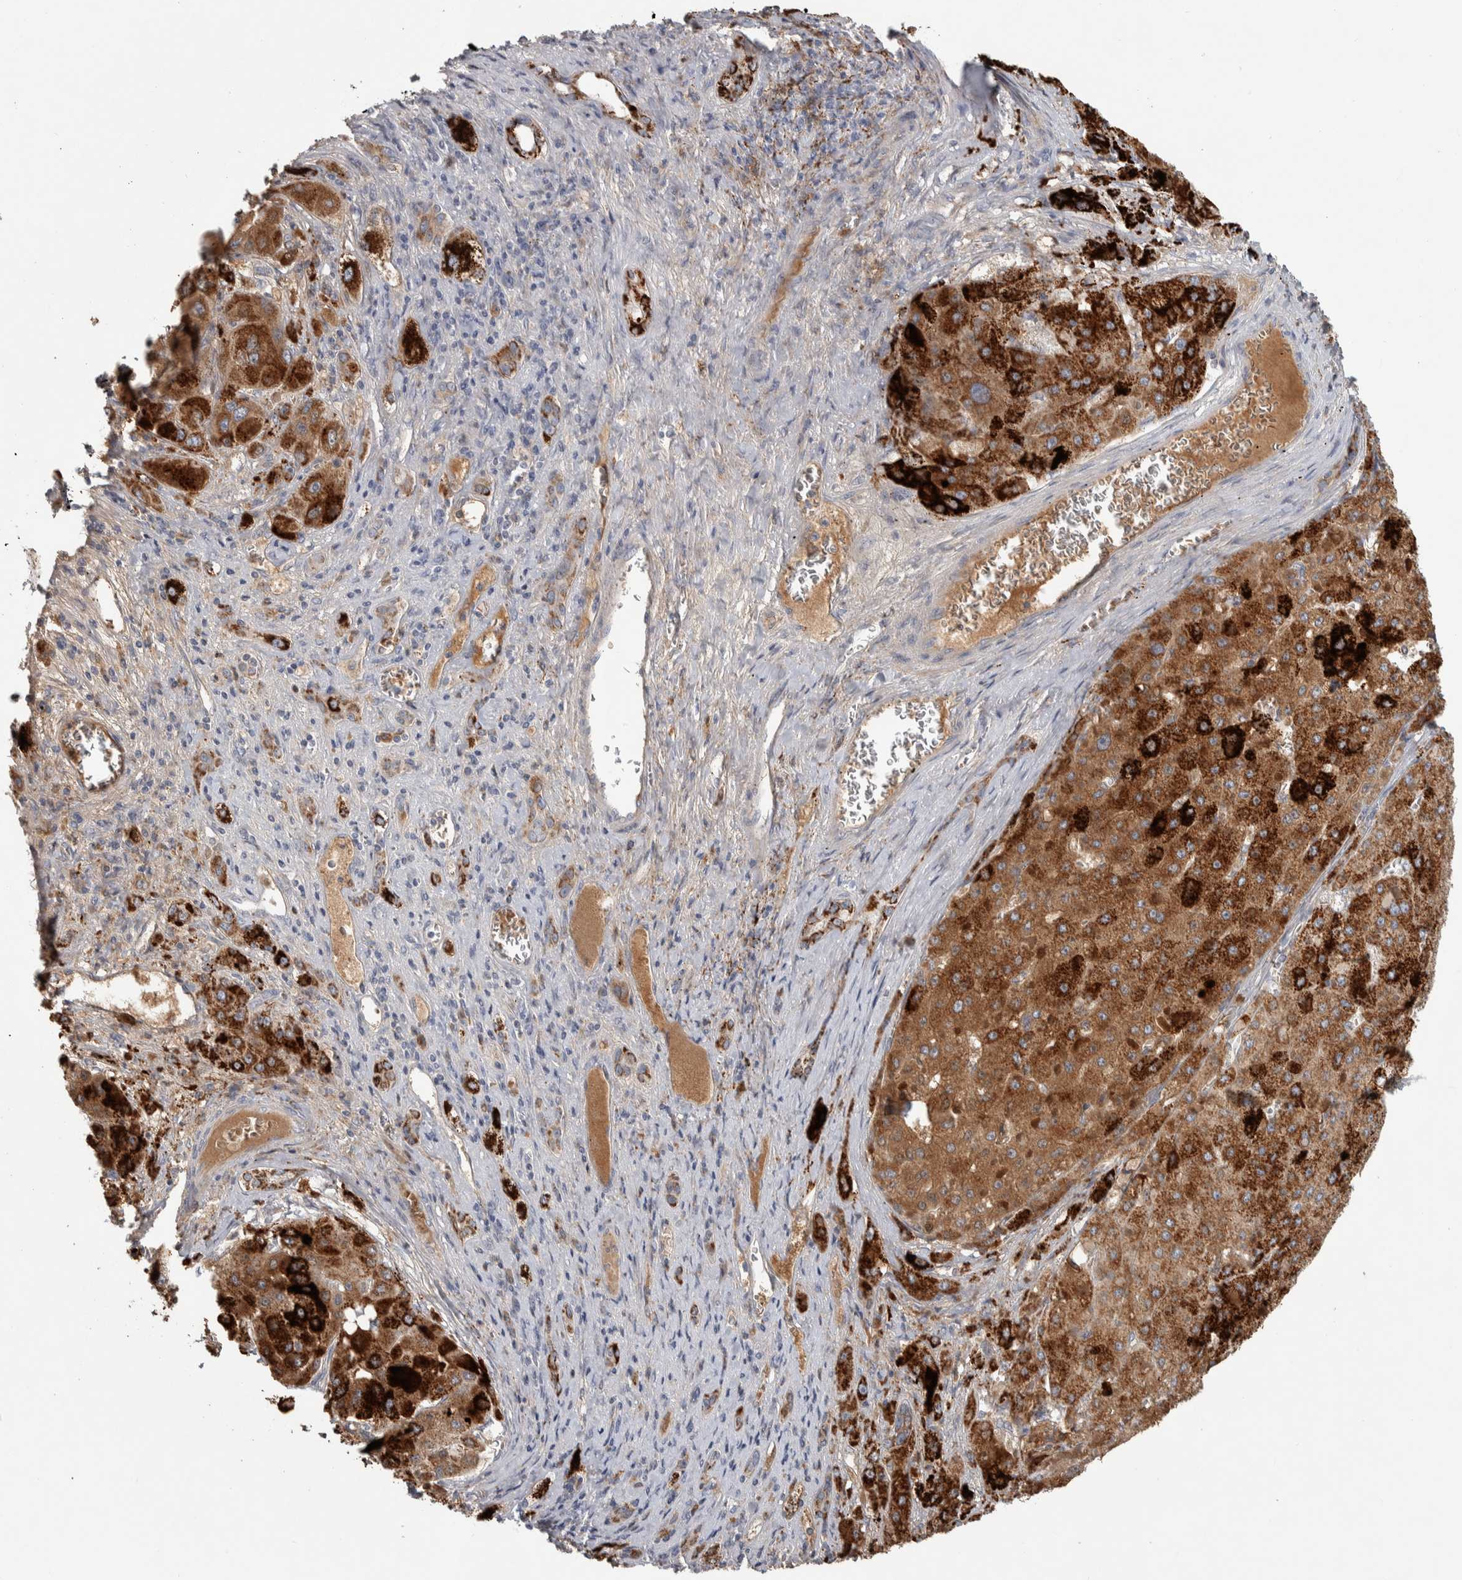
{"staining": {"intensity": "strong", "quantity": ">75%", "location": "cytoplasmic/membranous"}, "tissue": "liver cancer", "cell_type": "Tumor cells", "image_type": "cancer", "snomed": [{"axis": "morphology", "description": "Carcinoma, Hepatocellular, NOS"}, {"axis": "topography", "description": "Liver"}], "caption": "Tumor cells reveal strong cytoplasmic/membranous expression in about >75% of cells in liver hepatocellular carcinoma.", "gene": "FAM78A", "patient": {"sex": "female", "age": 73}}